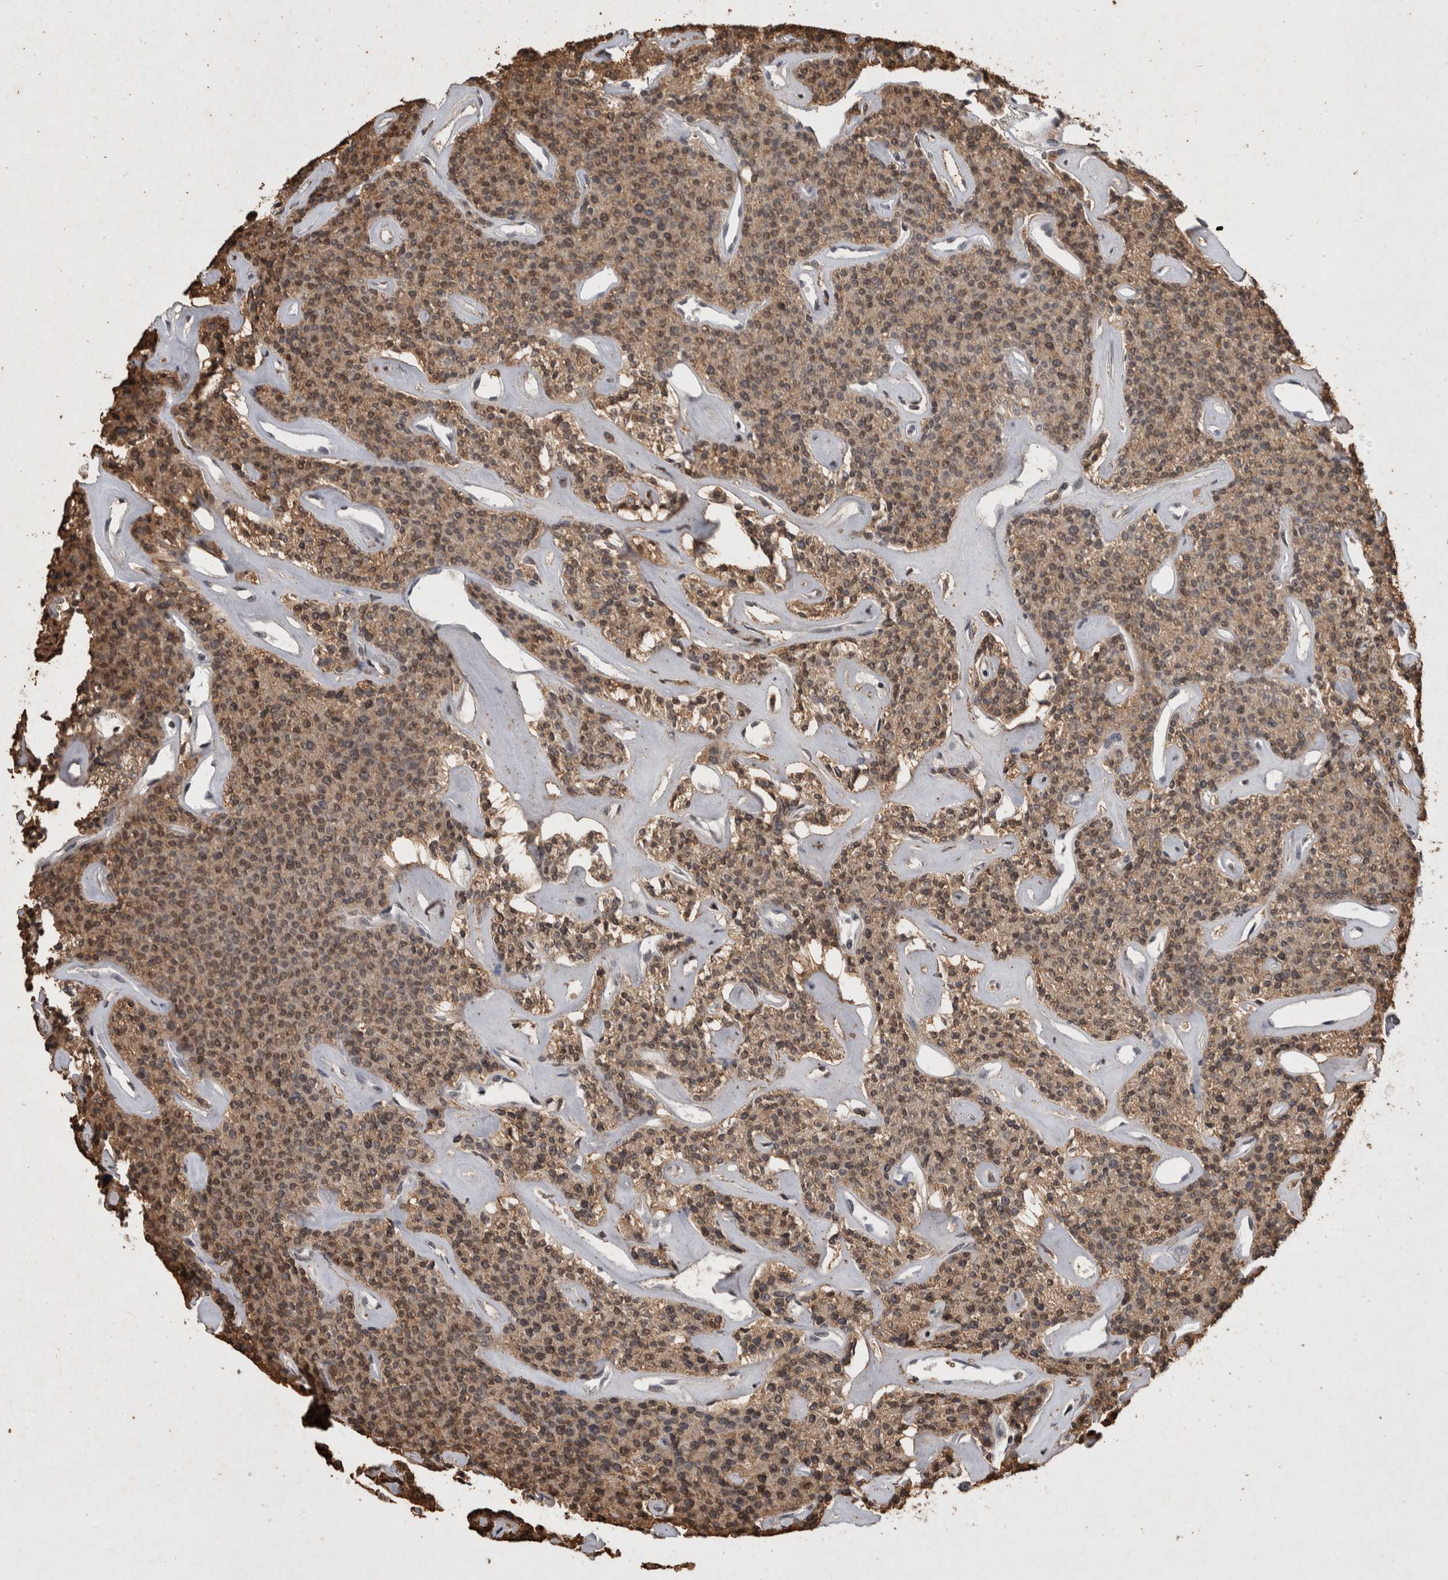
{"staining": {"intensity": "moderate", "quantity": ">75%", "location": "cytoplasmic/membranous,nuclear"}, "tissue": "parathyroid gland", "cell_type": "Glandular cells", "image_type": "normal", "snomed": [{"axis": "morphology", "description": "Normal tissue, NOS"}, {"axis": "topography", "description": "Parathyroid gland"}], "caption": "Parathyroid gland stained for a protein (brown) displays moderate cytoplasmic/membranous,nuclear positive positivity in approximately >75% of glandular cells.", "gene": "HRK", "patient": {"sex": "male", "age": 46}}